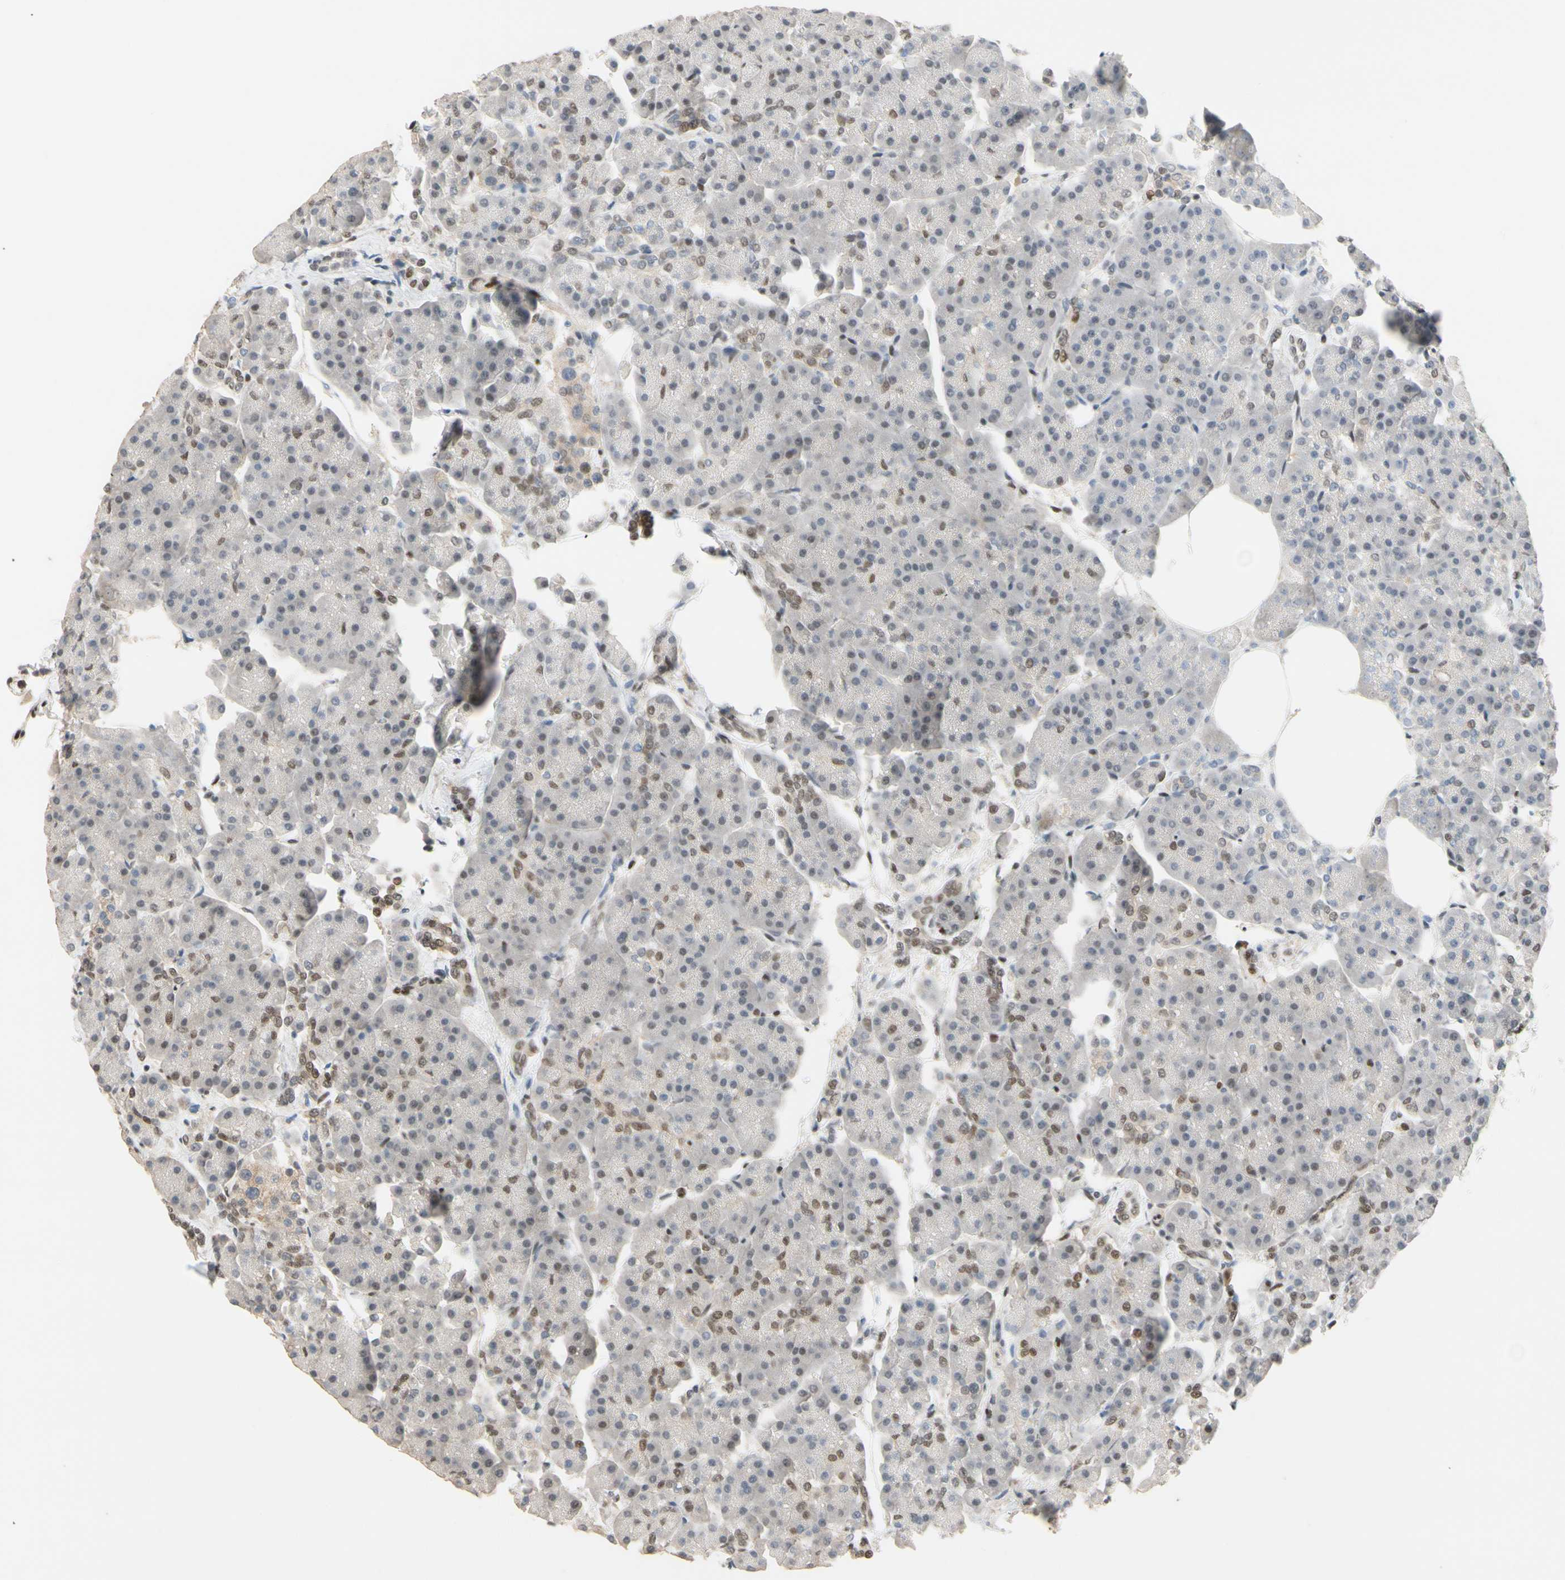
{"staining": {"intensity": "moderate", "quantity": "<25%", "location": "nuclear"}, "tissue": "pancreas", "cell_type": "Exocrine glandular cells", "image_type": "normal", "snomed": [{"axis": "morphology", "description": "Normal tissue, NOS"}, {"axis": "topography", "description": "Pancreas"}], "caption": "Pancreas stained with immunohistochemistry reveals moderate nuclear expression in approximately <25% of exocrine glandular cells. The protein is shown in brown color, while the nuclei are stained blue.", "gene": "TAF4", "patient": {"sex": "female", "age": 70}}